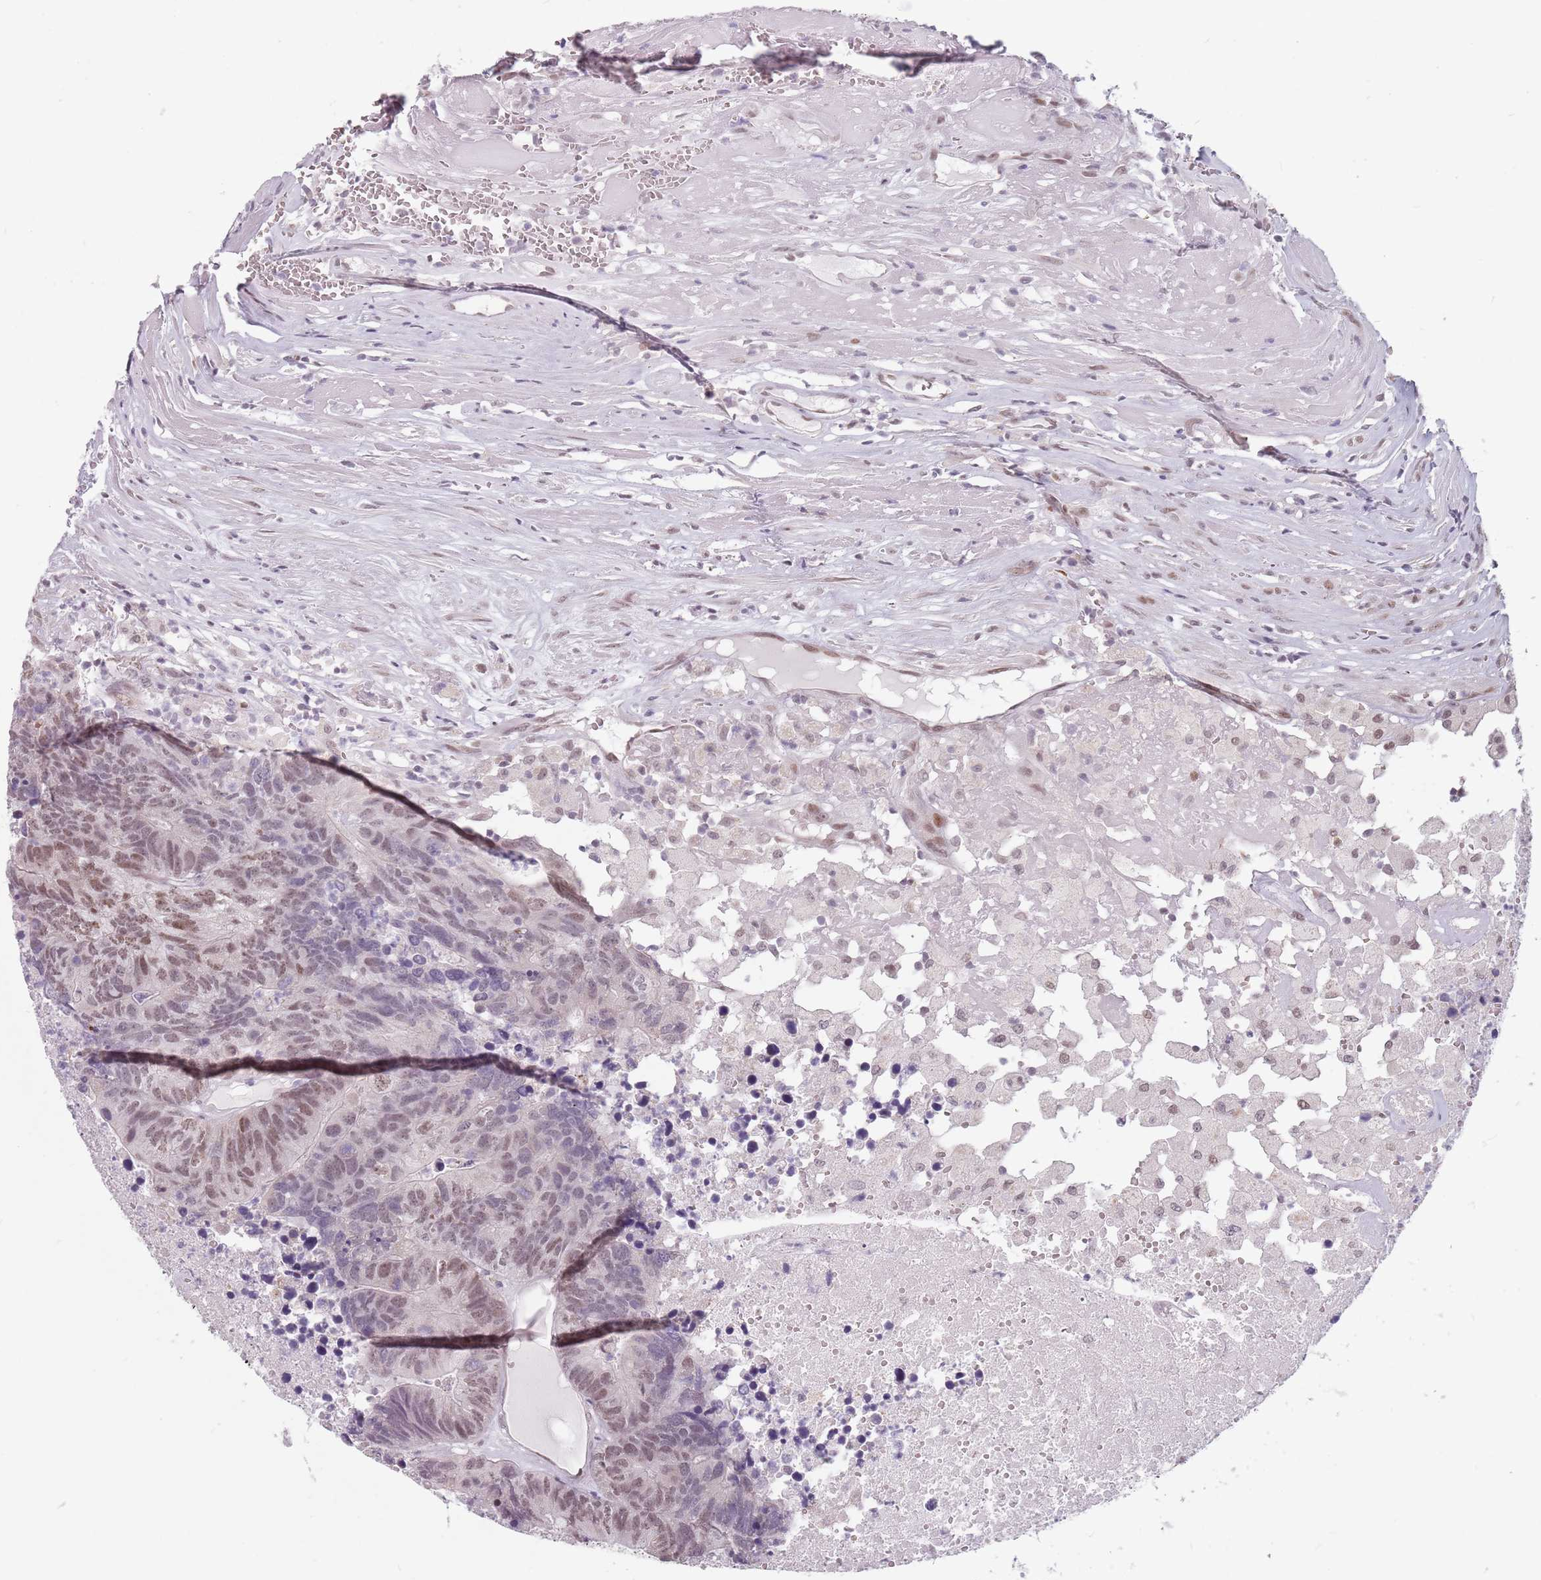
{"staining": {"intensity": "moderate", "quantity": ">75%", "location": "nuclear"}, "tissue": "colorectal cancer", "cell_type": "Tumor cells", "image_type": "cancer", "snomed": [{"axis": "morphology", "description": "Adenocarcinoma, NOS"}, {"axis": "topography", "description": "Colon"}], "caption": "The image shows immunohistochemical staining of colorectal cancer. There is moderate nuclear positivity is appreciated in approximately >75% of tumor cells. The staining is performed using DAB brown chromogen to label protein expression. The nuclei are counter-stained blue using hematoxylin.", "gene": "PTCHD1", "patient": {"sex": "female", "age": 48}}